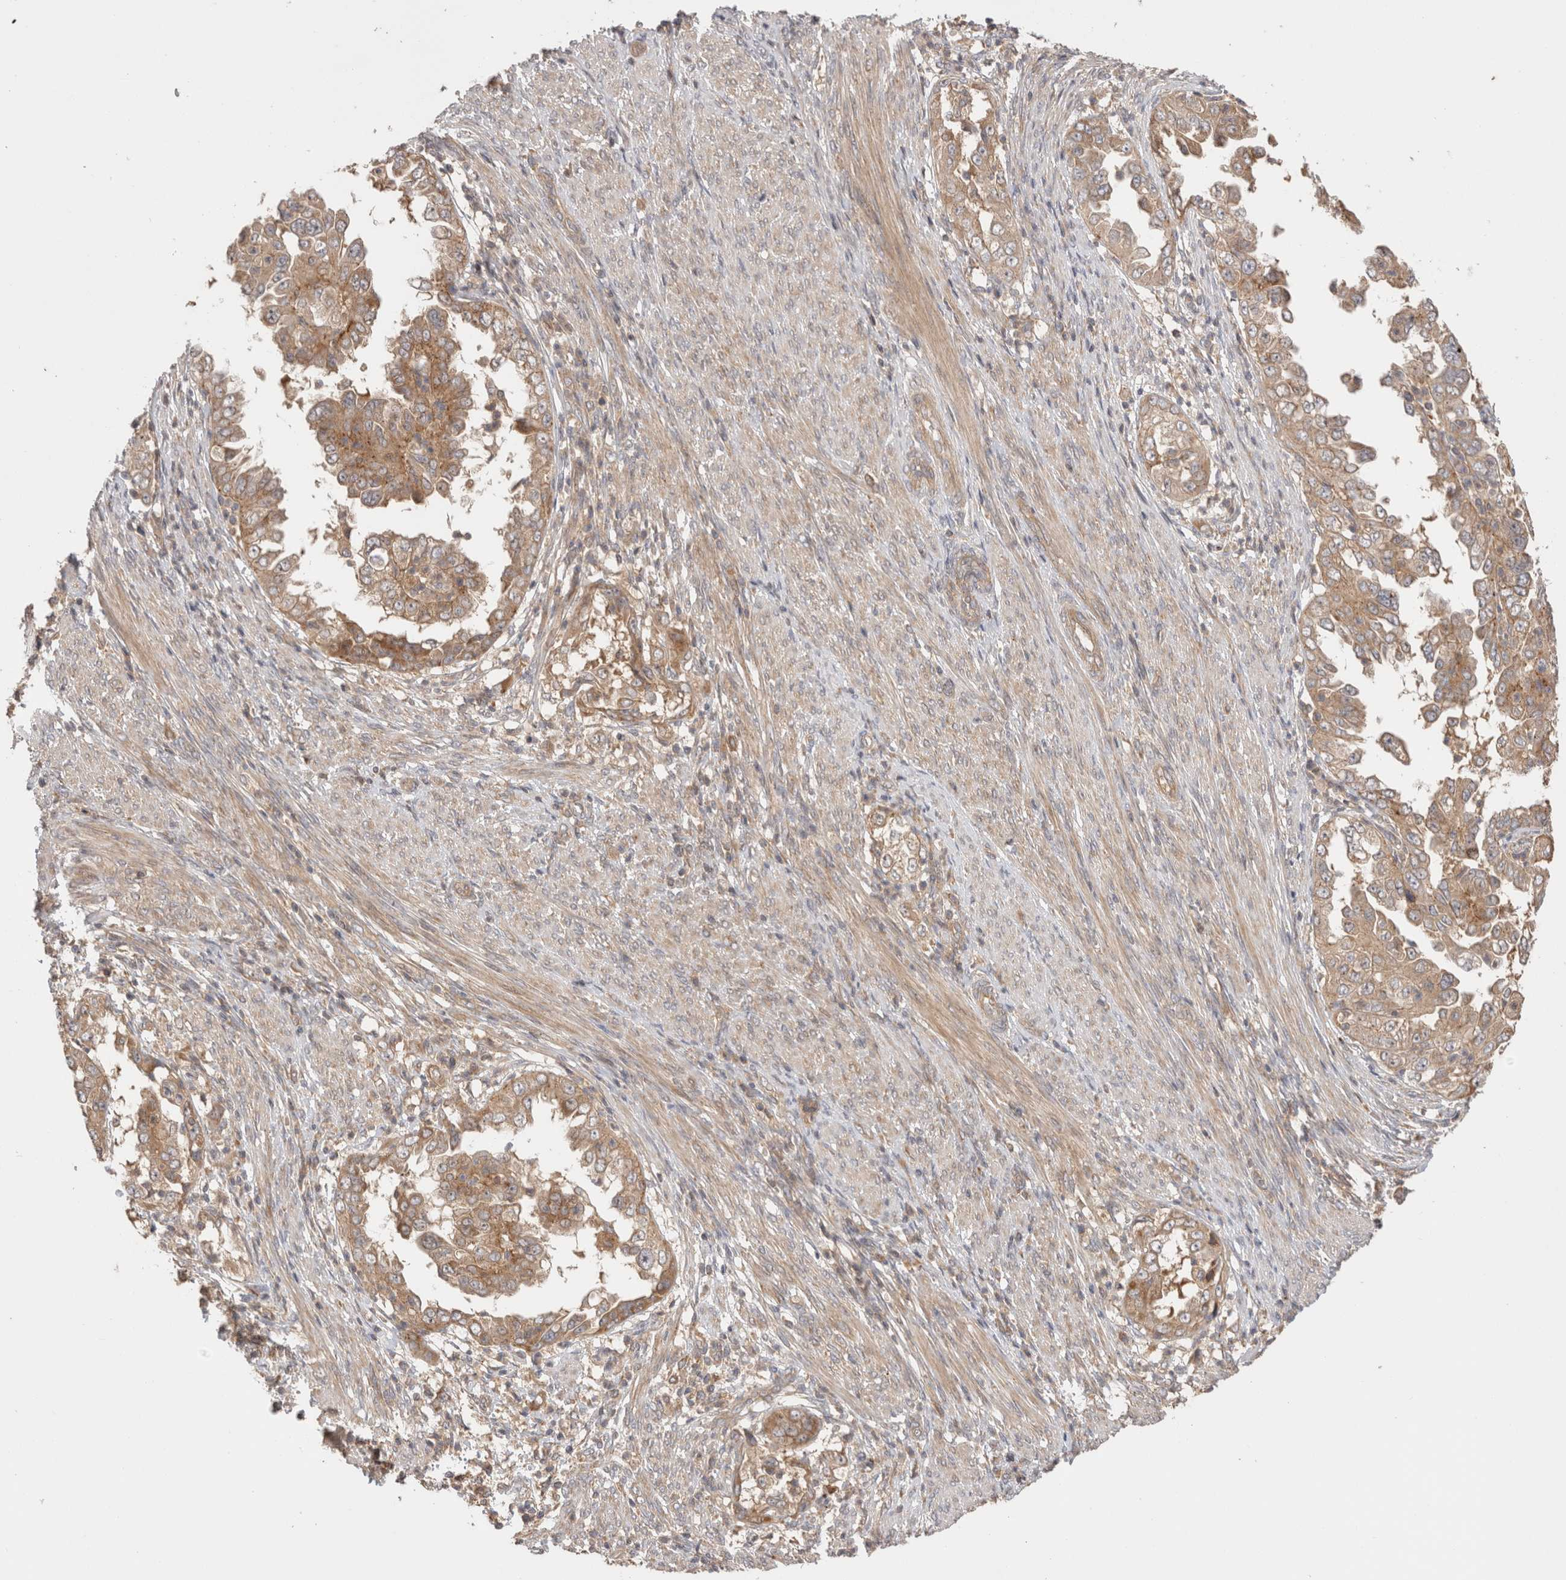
{"staining": {"intensity": "moderate", "quantity": ">75%", "location": "cytoplasmic/membranous"}, "tissue": "endometrial cancer", "cell_type": "Tumor cells", "image_type": "cancer", "snomed": [{"axis": "morphology", "description": "Adenocarcinoma, NOS"}, {"axis": "topography", "description": "Endometrium"}], "caption": "An image of human adenocarcinoma (endometrial) stained for a protein exhibits moderate cytoplasmic/membranous brown staining in tumor cells.", "gene": "VPS28", "patient": {"sex": "female", "age": 85}}